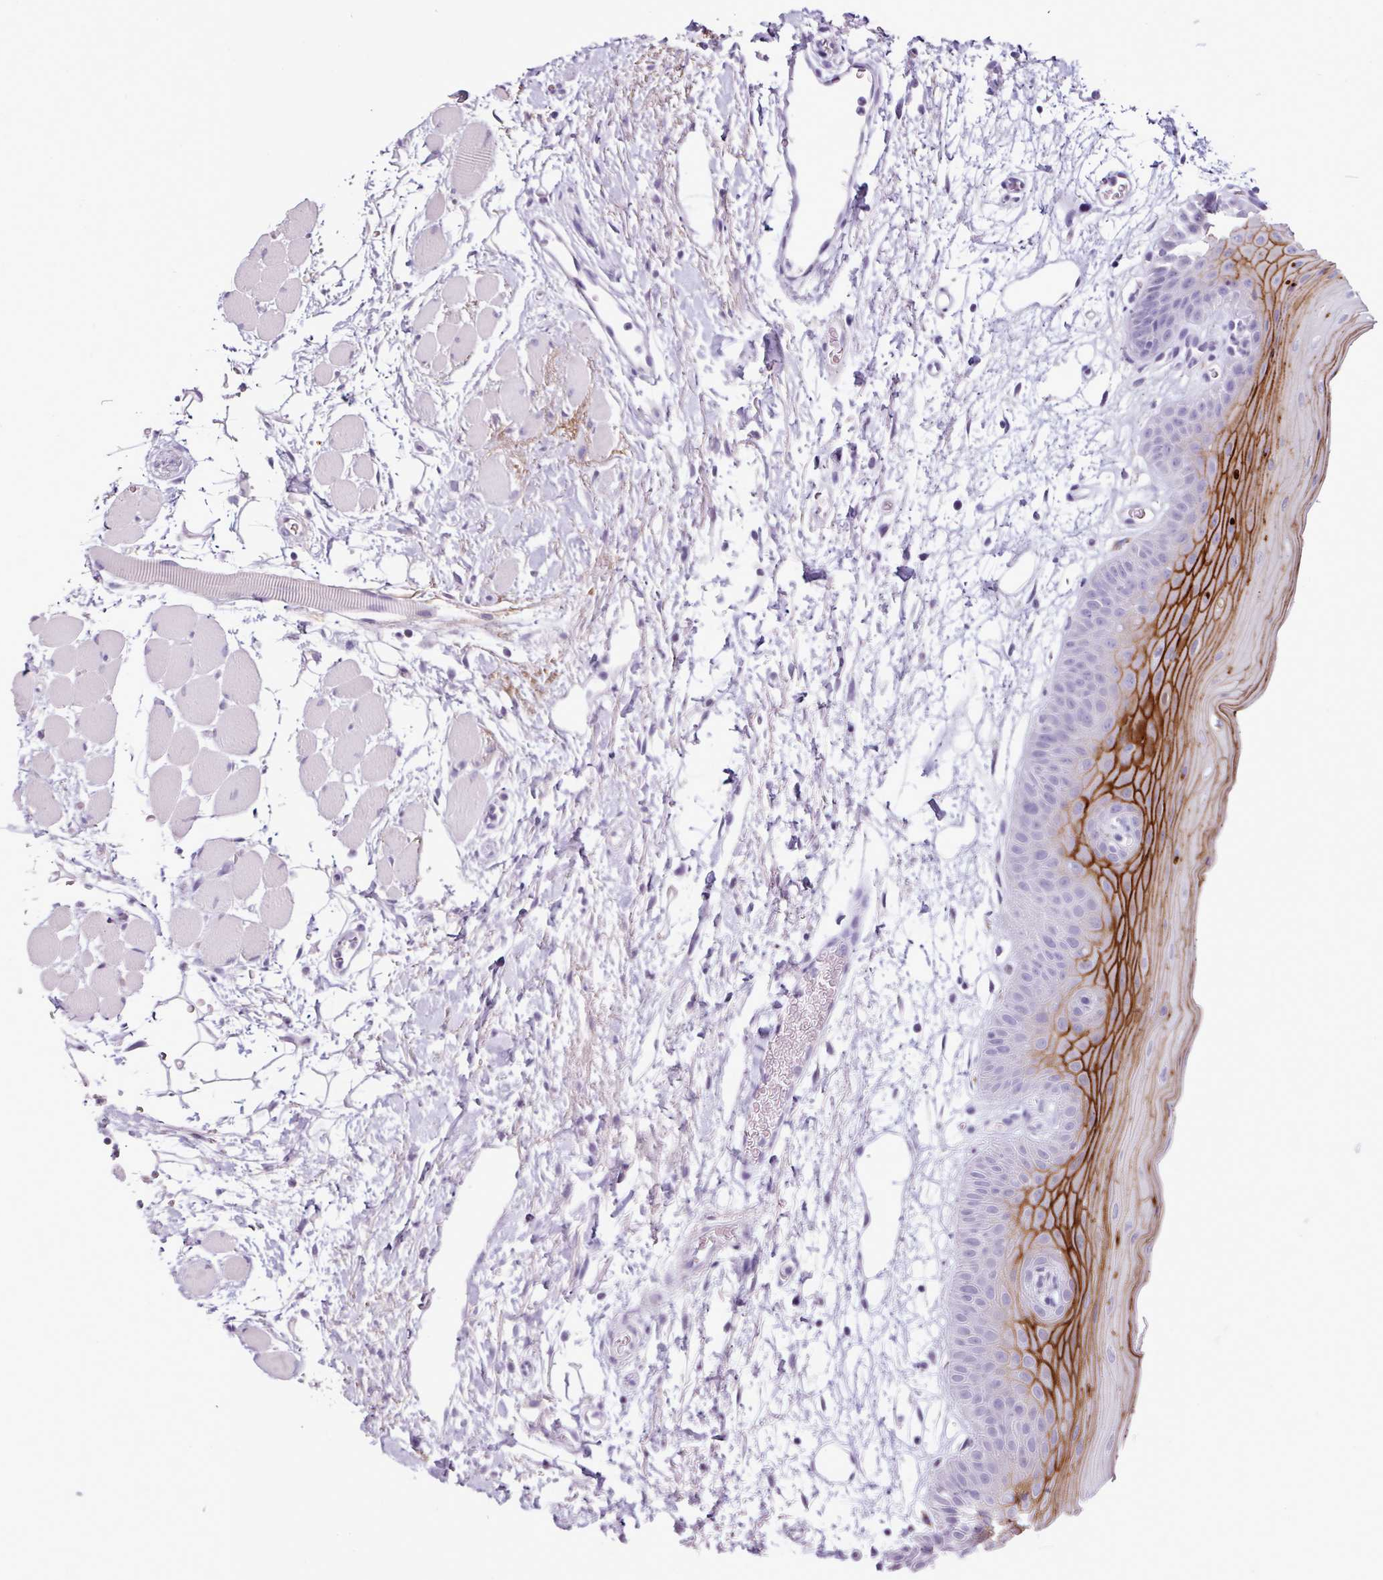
{"staining": {"intensity": "strong", "quantity": "<25%", "location": "cytoplasmic/membranous"}, "tissue": "oral mucosa", "cell_type": "Squamous epithelial cells", "image_type": "normal", "snomed": [{"axis": "morphology", "description": "Normal tissue, NOS"}, {"axis": "topography", "description": "Oral tissue"}, {"axis": "topography", "description": "Tounge, NOS"}], "caption": "Oral mucosa stained for a protein exhibits strong cytoplasmic/membranous positivity in squamous epithelial cells. The protein is shown in brown color, while the nuclei are stained blue.", "gene": "GLP2R", "patient": {"sex": "female", "age": 59}}